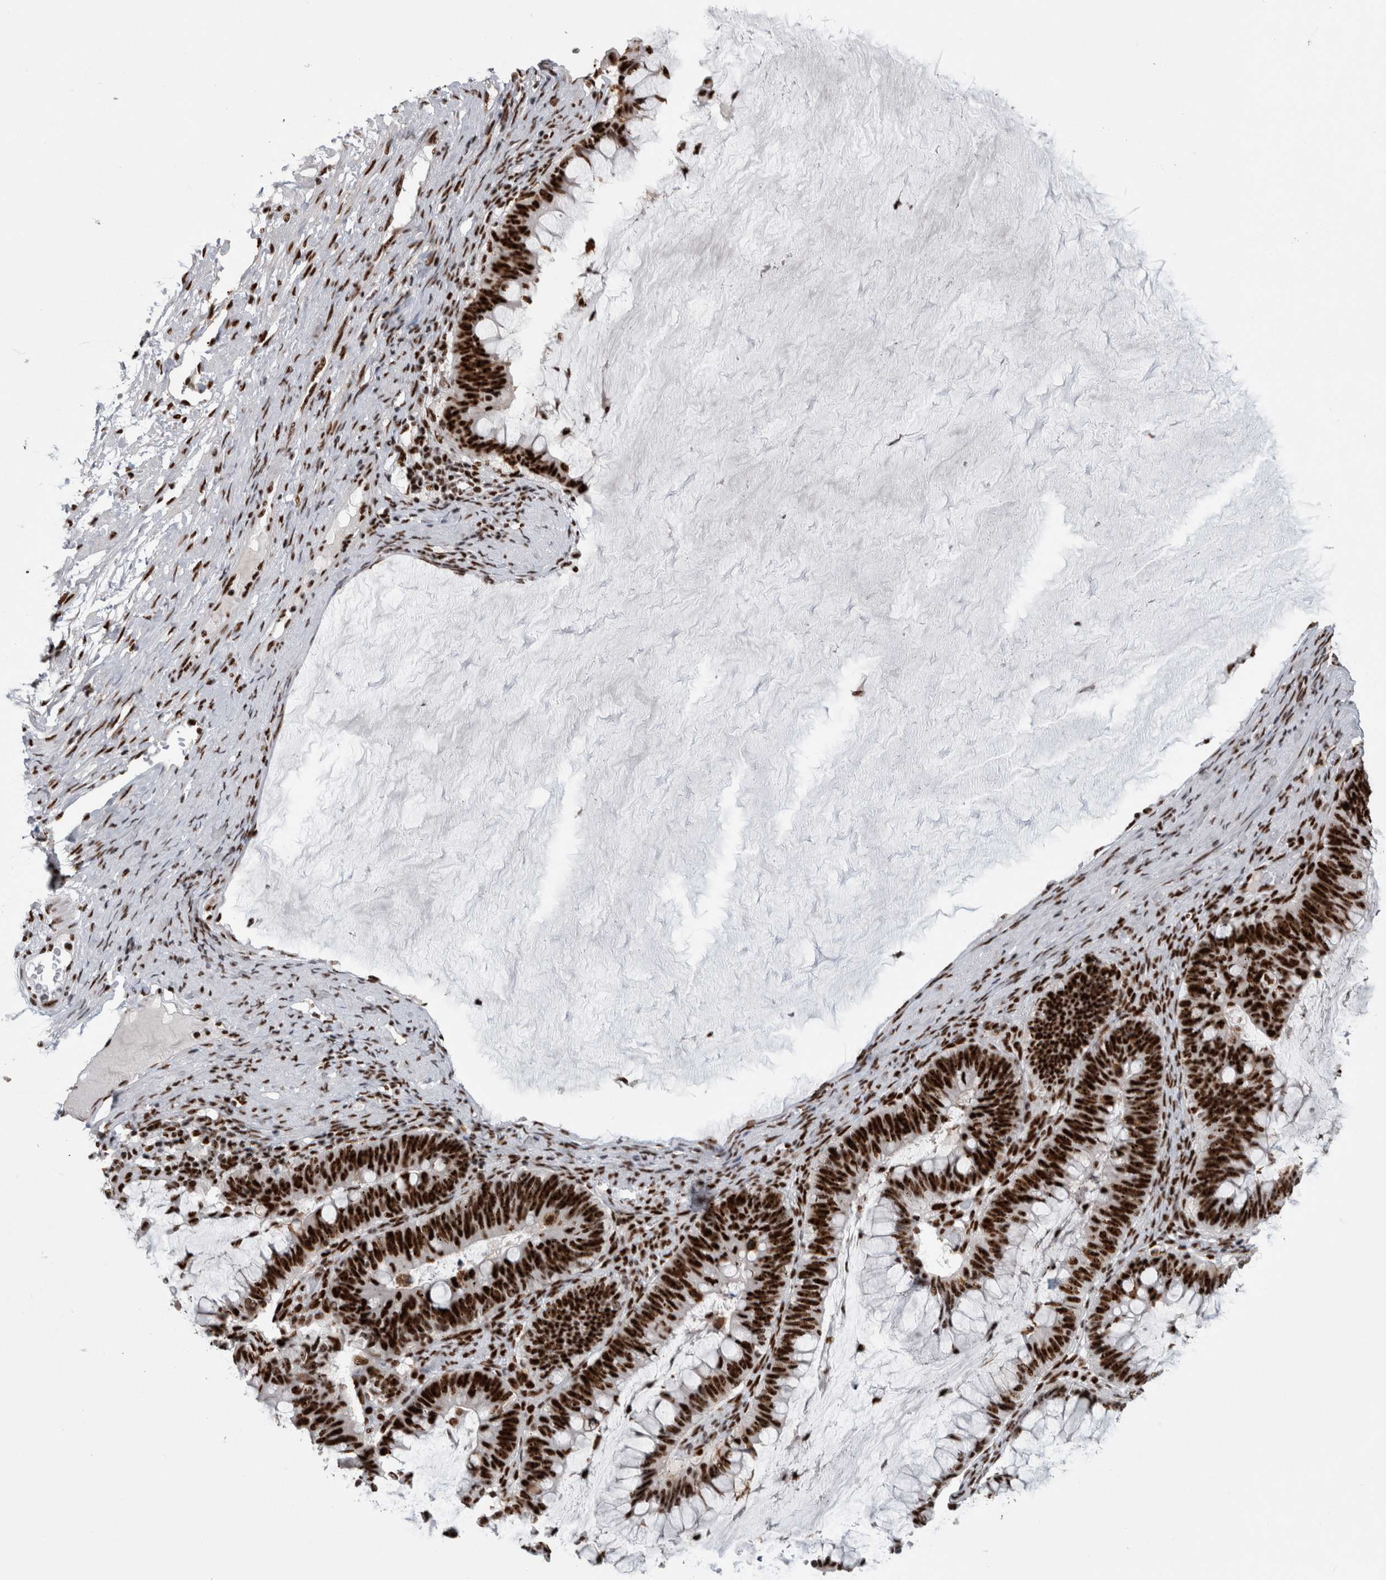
{"staining": {"intensity": "strong", "quantity": ">75%", "location": "nuclear"}, "tissue": "ovarian cancer", "cell_type": "Tumor cells", "image_type": "cancer", "snomed": [{"axis": "morphology", "description": "Cystadenocarcinoma, mucinous, NOS"}, {"axis": "topography", "description": "Ovary"}], "caption": "A high-resolution image shows IHC staining of ovarian mucinous cystadenocarcinoma, which displays strong nuclear positivity in about >75% of tumor cells.", "gene": "NCL", "patient": {"sex": "female", "age": 61}}